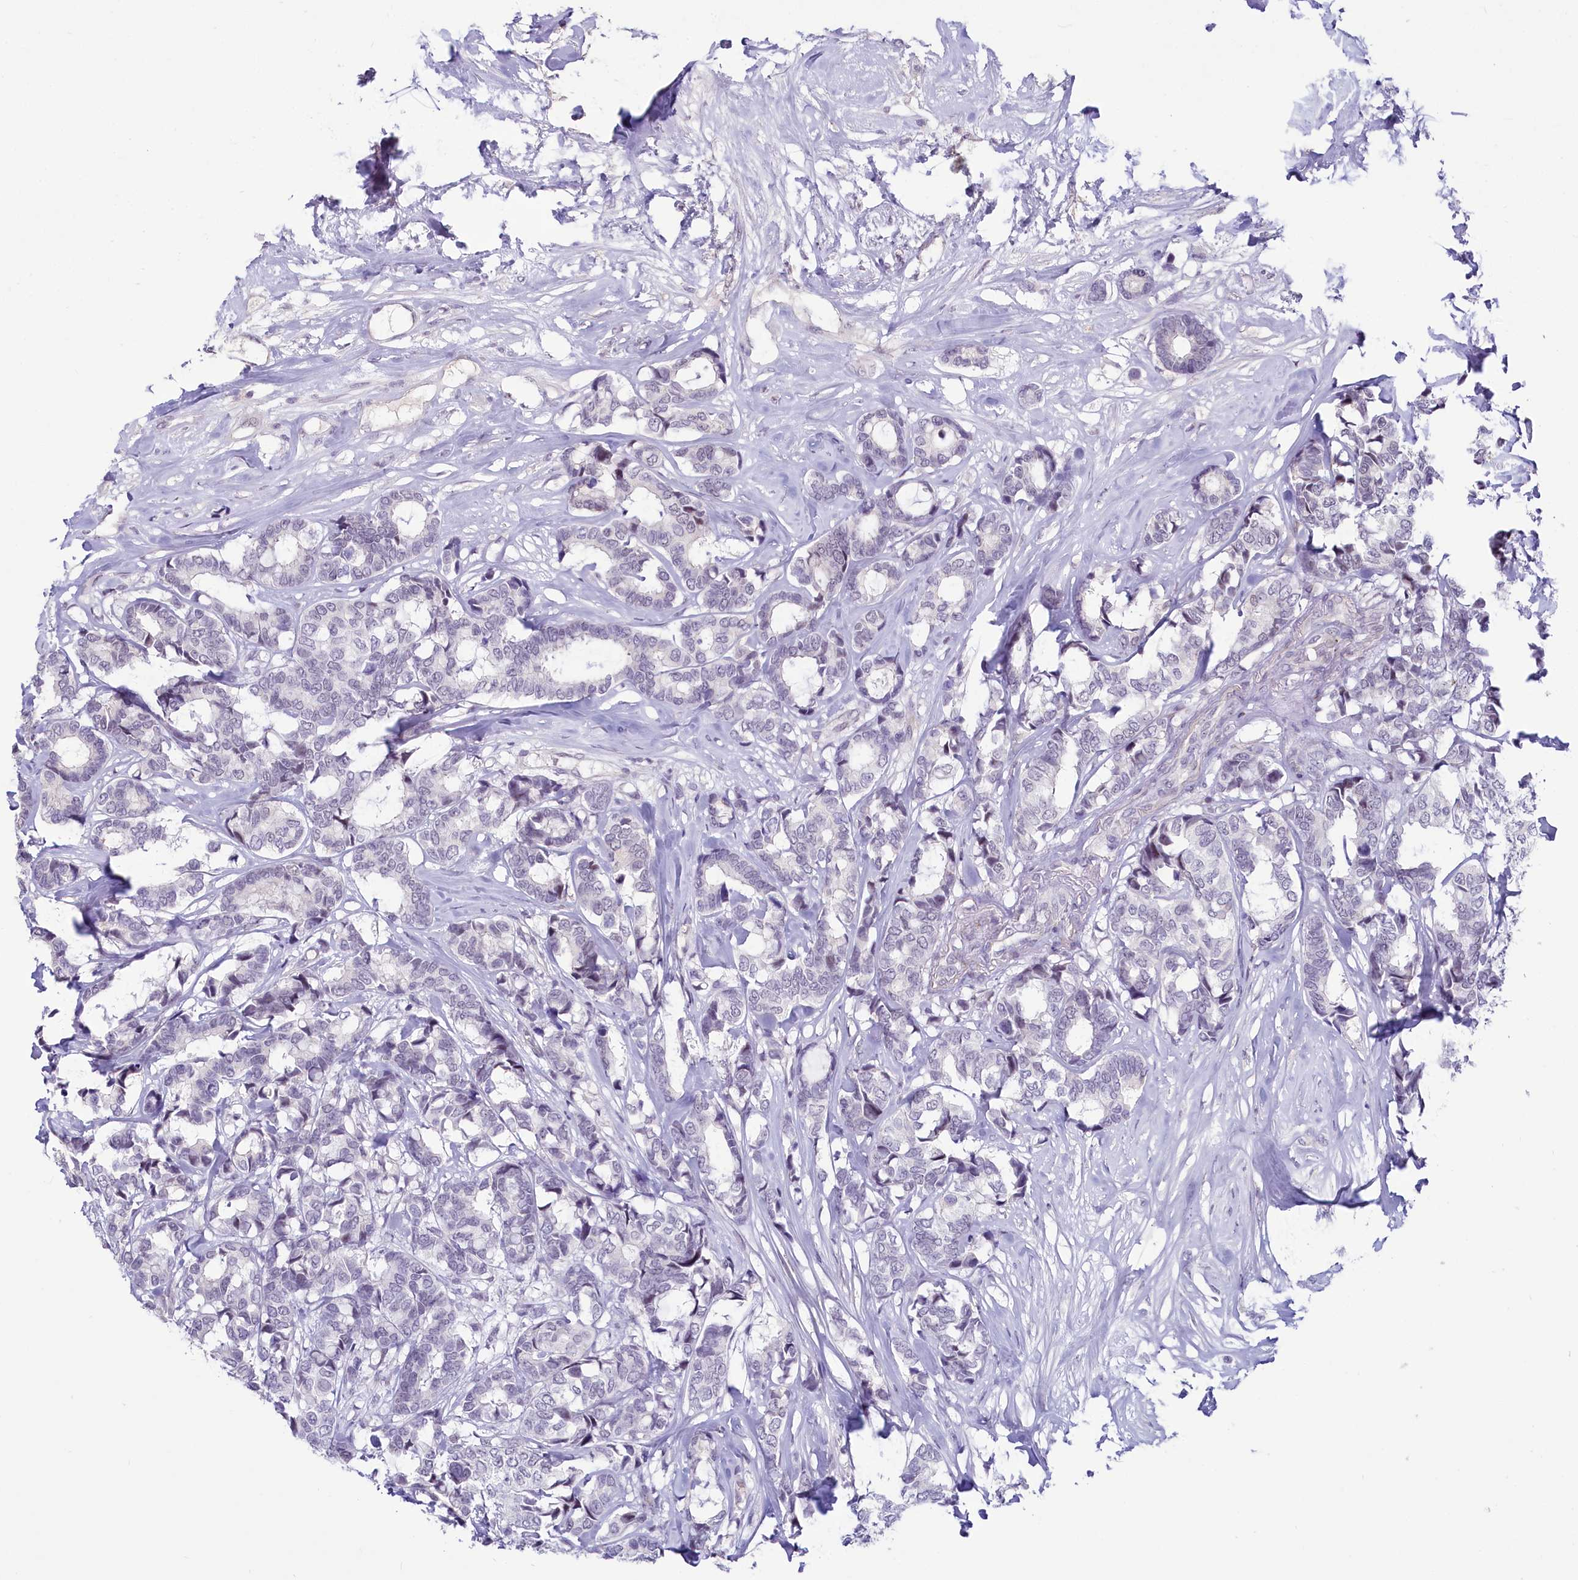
{"staining": {"intensity": "negative", "quantity": "none", "location": "none"}, "tissue": "breast cancer", "cell_type": "Tumor cells", "image_type": "cancer", "snomed": [{"axis": "morphology", "description": "Duct carcinoma"}, {"axis": "topography", "description": "Breast"}], "caption": "Immunohistochemical staining of human breast cancer (infiltrating ductal carcinoma) demonstrates no significant staining in tumor cells.", "gene": "PROCR", "patient": {"sex": "female", "age": 87}}